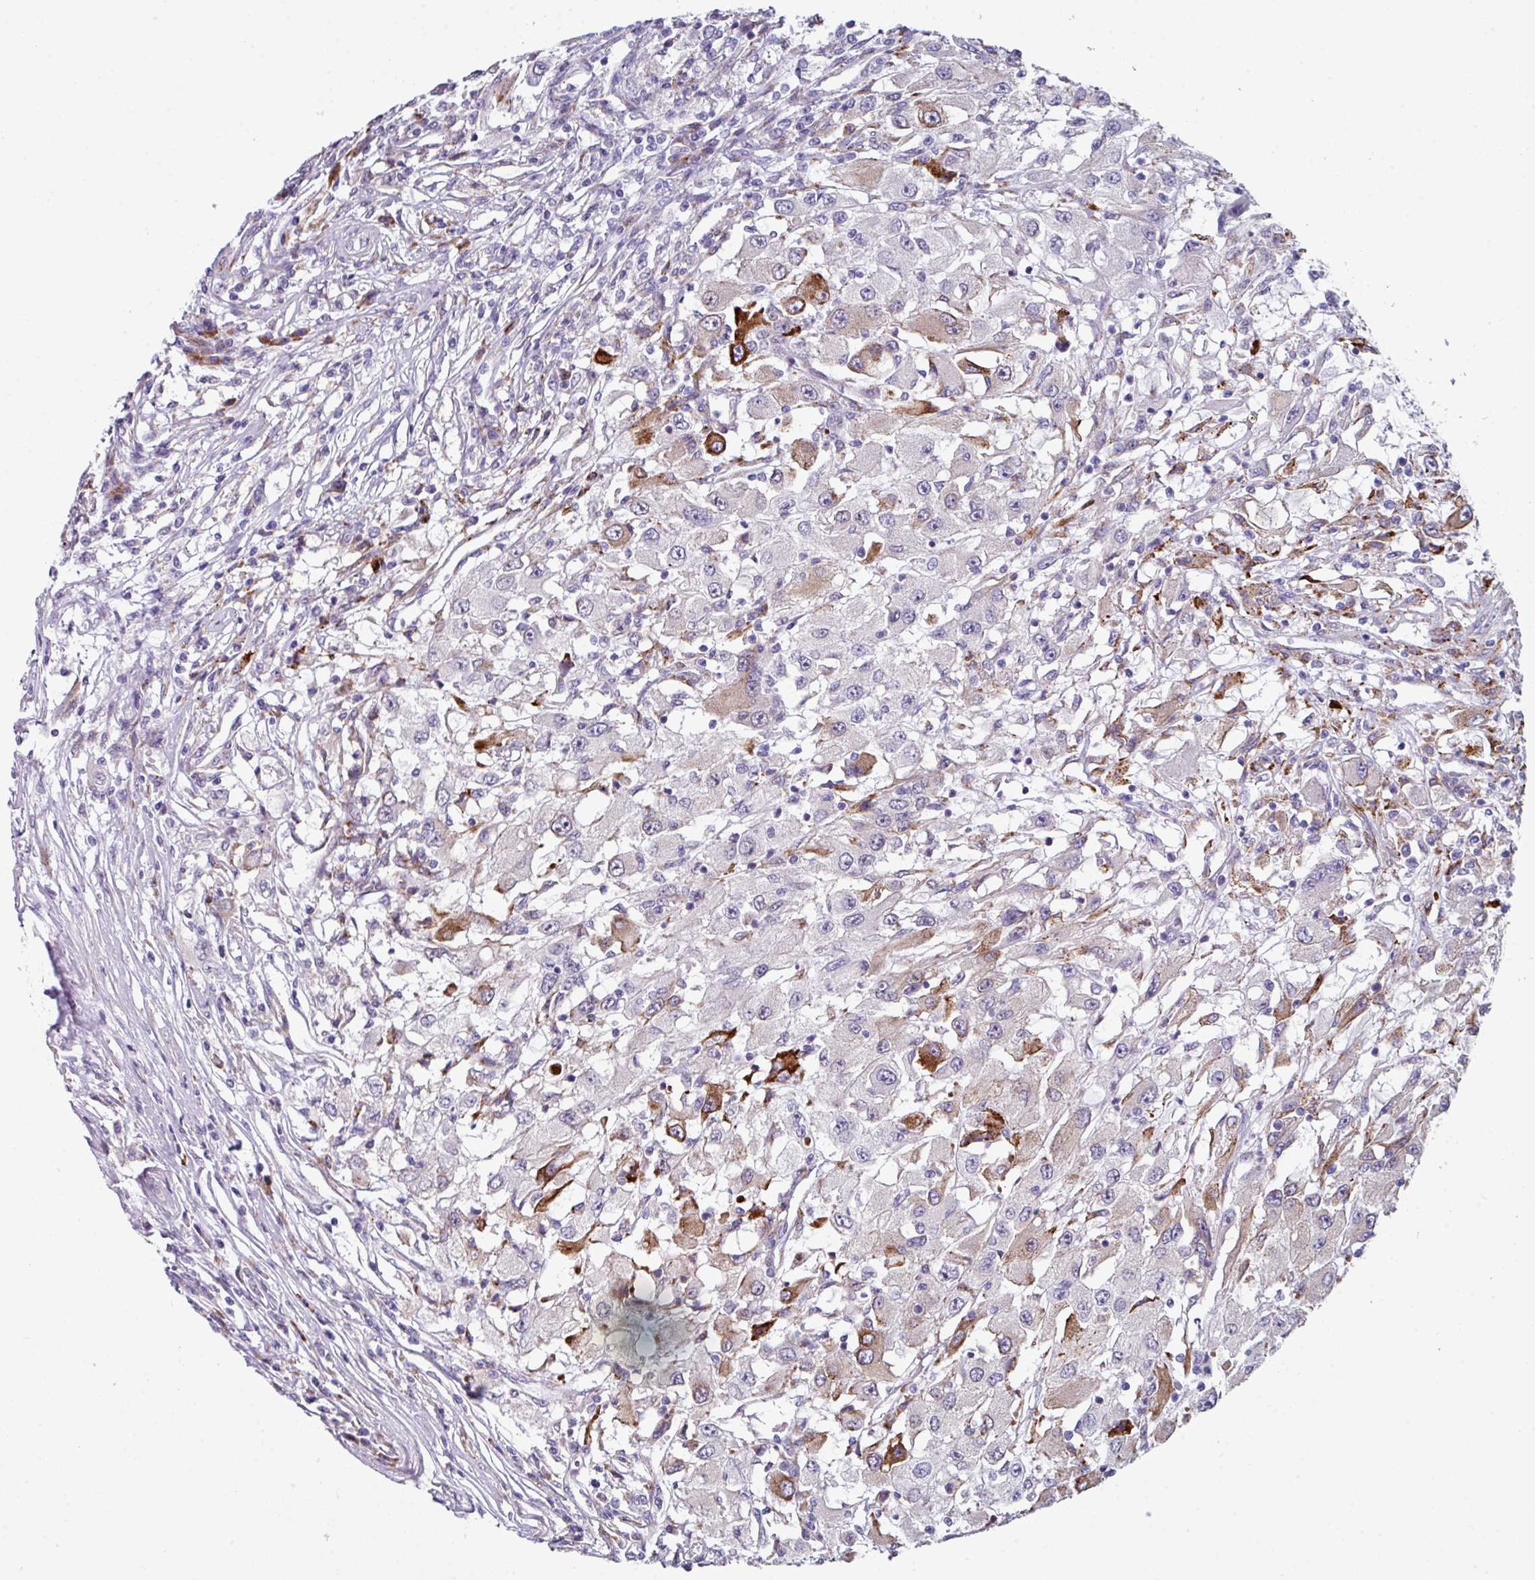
{"staining": {"intensity": "strong", "quantity": "<25%", "location": "cytoplasmic/membranous"}, "tissue": "renal cancer", "cell_type": "Tumor cells", "image_type": "cancer", "snomed": [{"axis": "morphology", "description": "Adenocarcinoma, NOS"}, {"axis": "topography", "description": "Kidney"}], "caption": "Immunohistochemistry (IHC) photomicrograph of neoplastic tissue: adenocarcinoma (renal) stained using immunohistochemistry shows medium levels of strong protein expression localized specifically in the cytoplasmic/membranous of tumor cells, appearing as a cytoplasmic/membranous brown color.", "gene": "BMS1", "patient": {"sex": "female", "age": 67}}